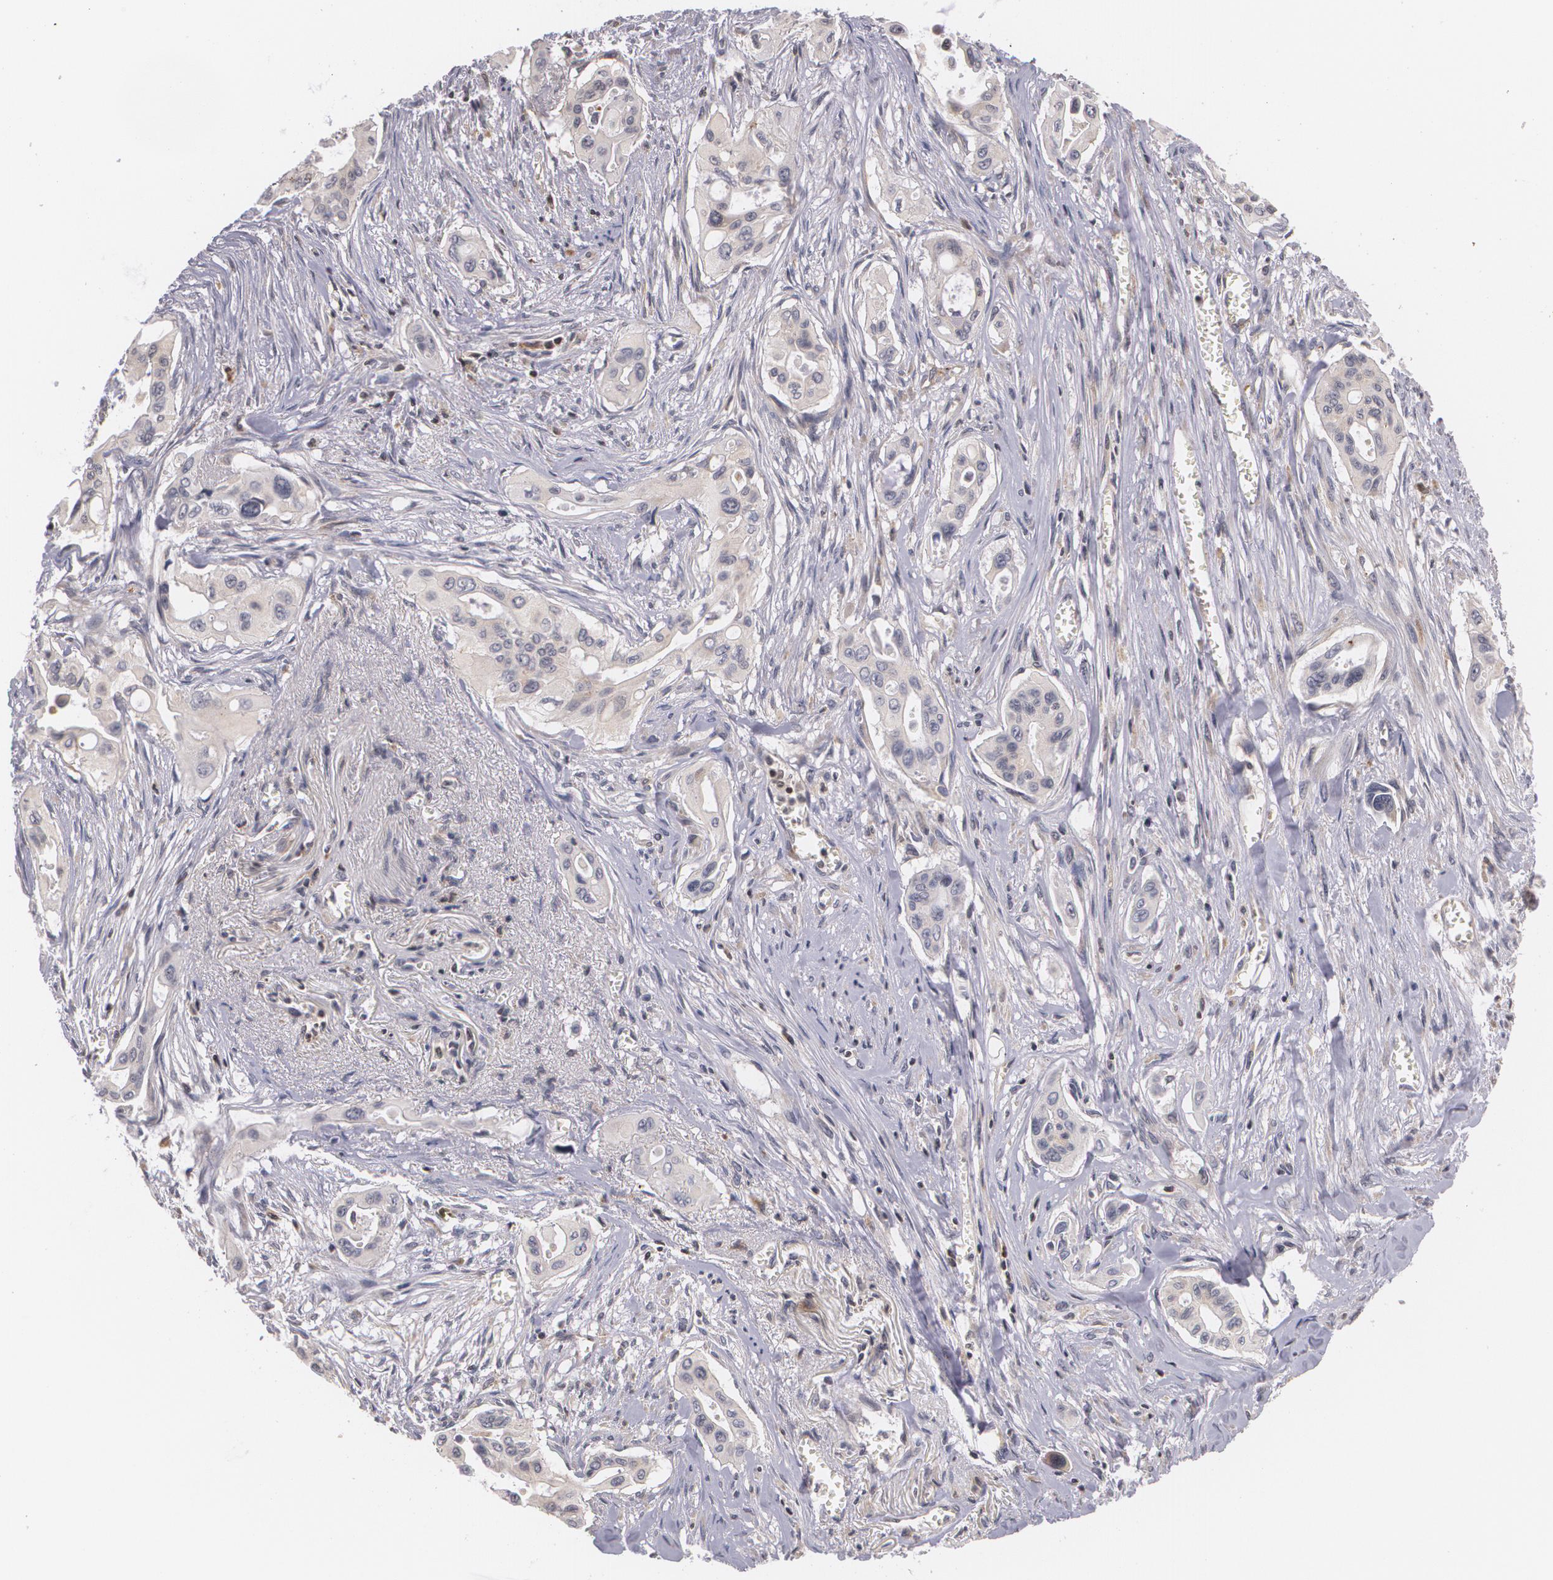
{"staining": {"intensity": "weak", "quantity": "<25%", "location": "cytoplasmic/membranous"}, "tissue": "pancreatic cancer", "cell_type": "Tumor cells", "image_type": "cancer", "snomed": [{"axis": "morphology", "description": "Adenocarcinoma, NOS"}, {"axis": "topography", "description": "Pancreas"}], "caption": "DAB immunohistochemical staining of pancreatic adenocarcinoma exhibits no significant staining in tumor cells. (DAB immunohistochemistry visualized using brightfield microscopy, high magnification).", "gene": "VAV3", "patient": {"sex": "male", "age": 77}}